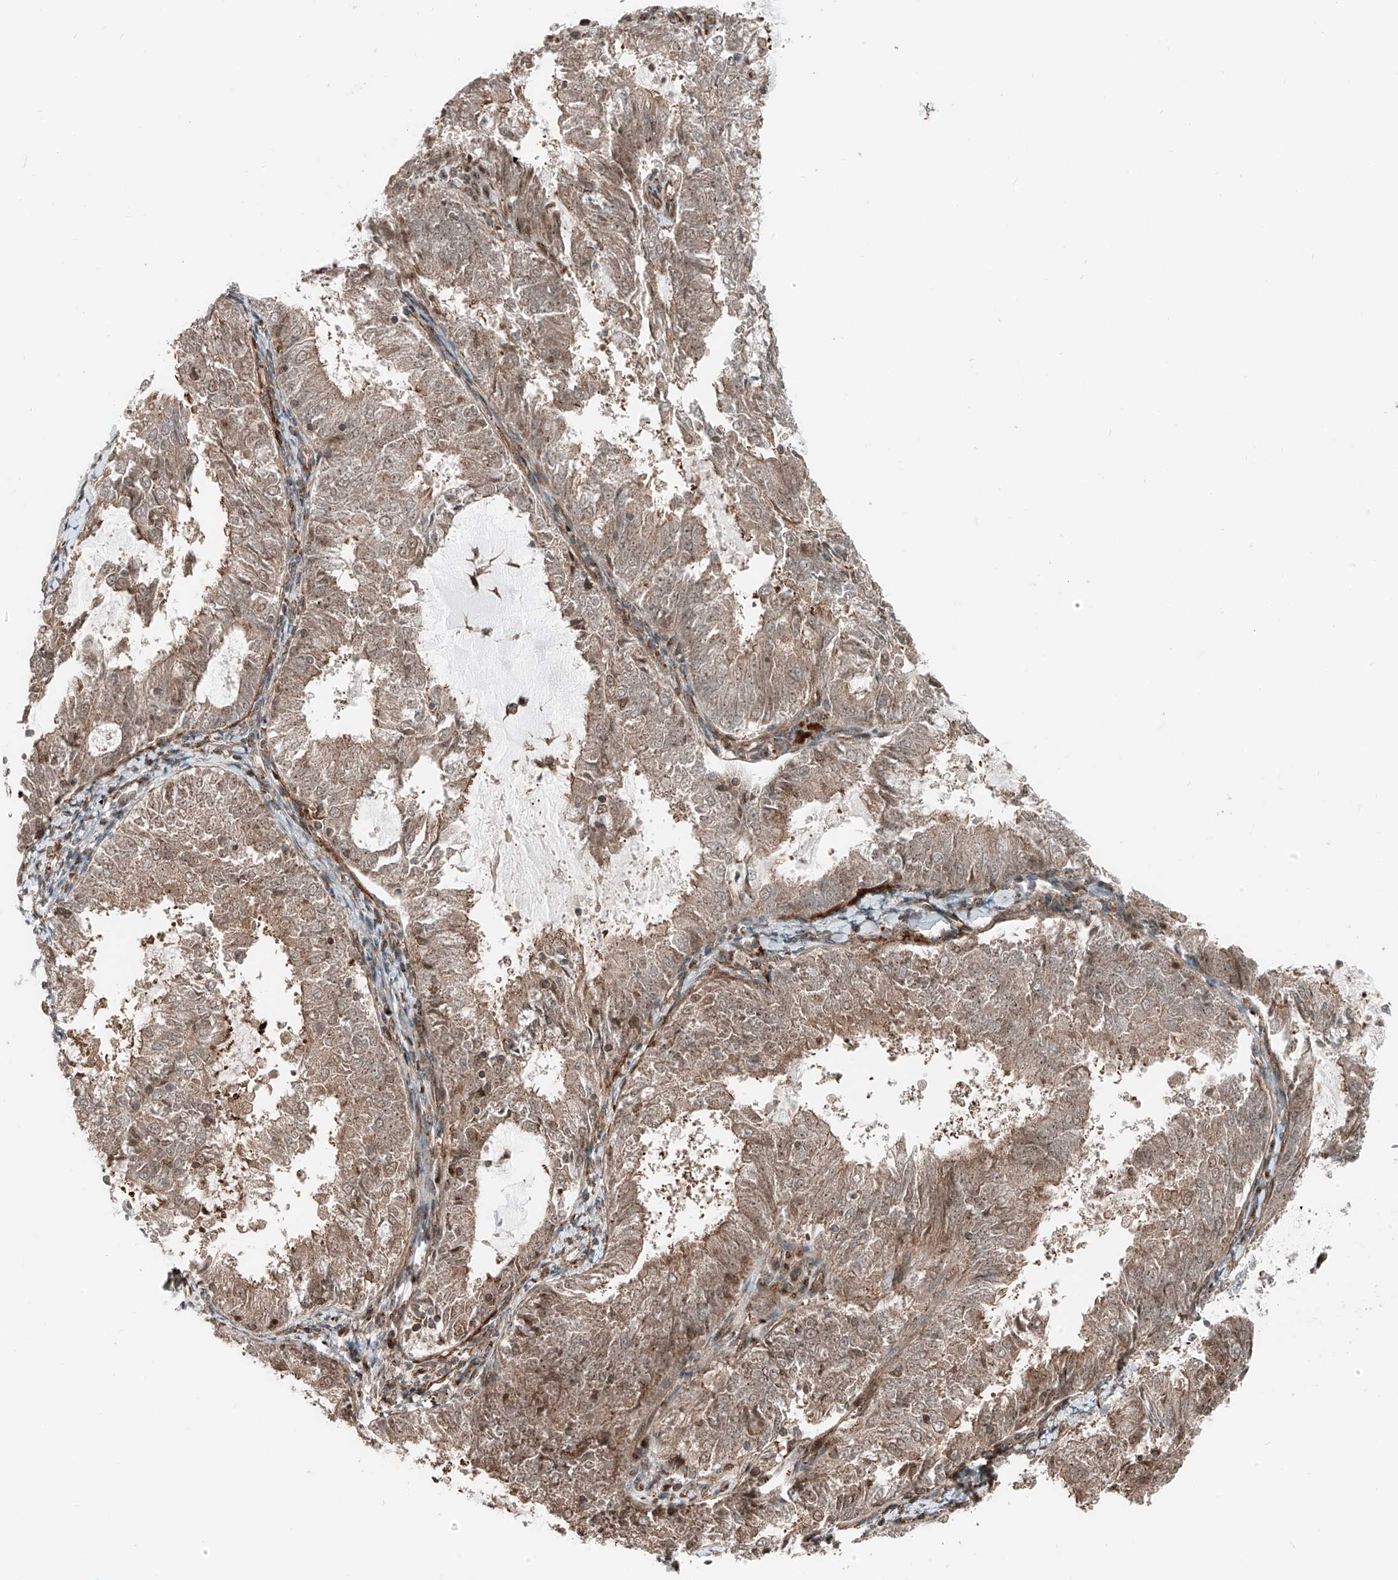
{"staining": {"intensity": "moderate", "quantity": "25%-75%", "location": "cytoplasmic/membranous,nuclear"}, "tissue": "endometrial cancer", "cell_type": "Tumor cells", "image_type": "cancer", "snomed": [{"axis": "morphology", "description": "Adenocarcinoma, NOS"}, {"axis": "topography", "description": "Endometrium"}], "caption": "DAB immunohistochemical staining of human endometrial cancer reveals moderate cytoplasmic/membranous and nuclear protein expression in about 25%-75% of tumor cells.", "gene": "USP48", "patient": {"sex": "female", "age": 57}}